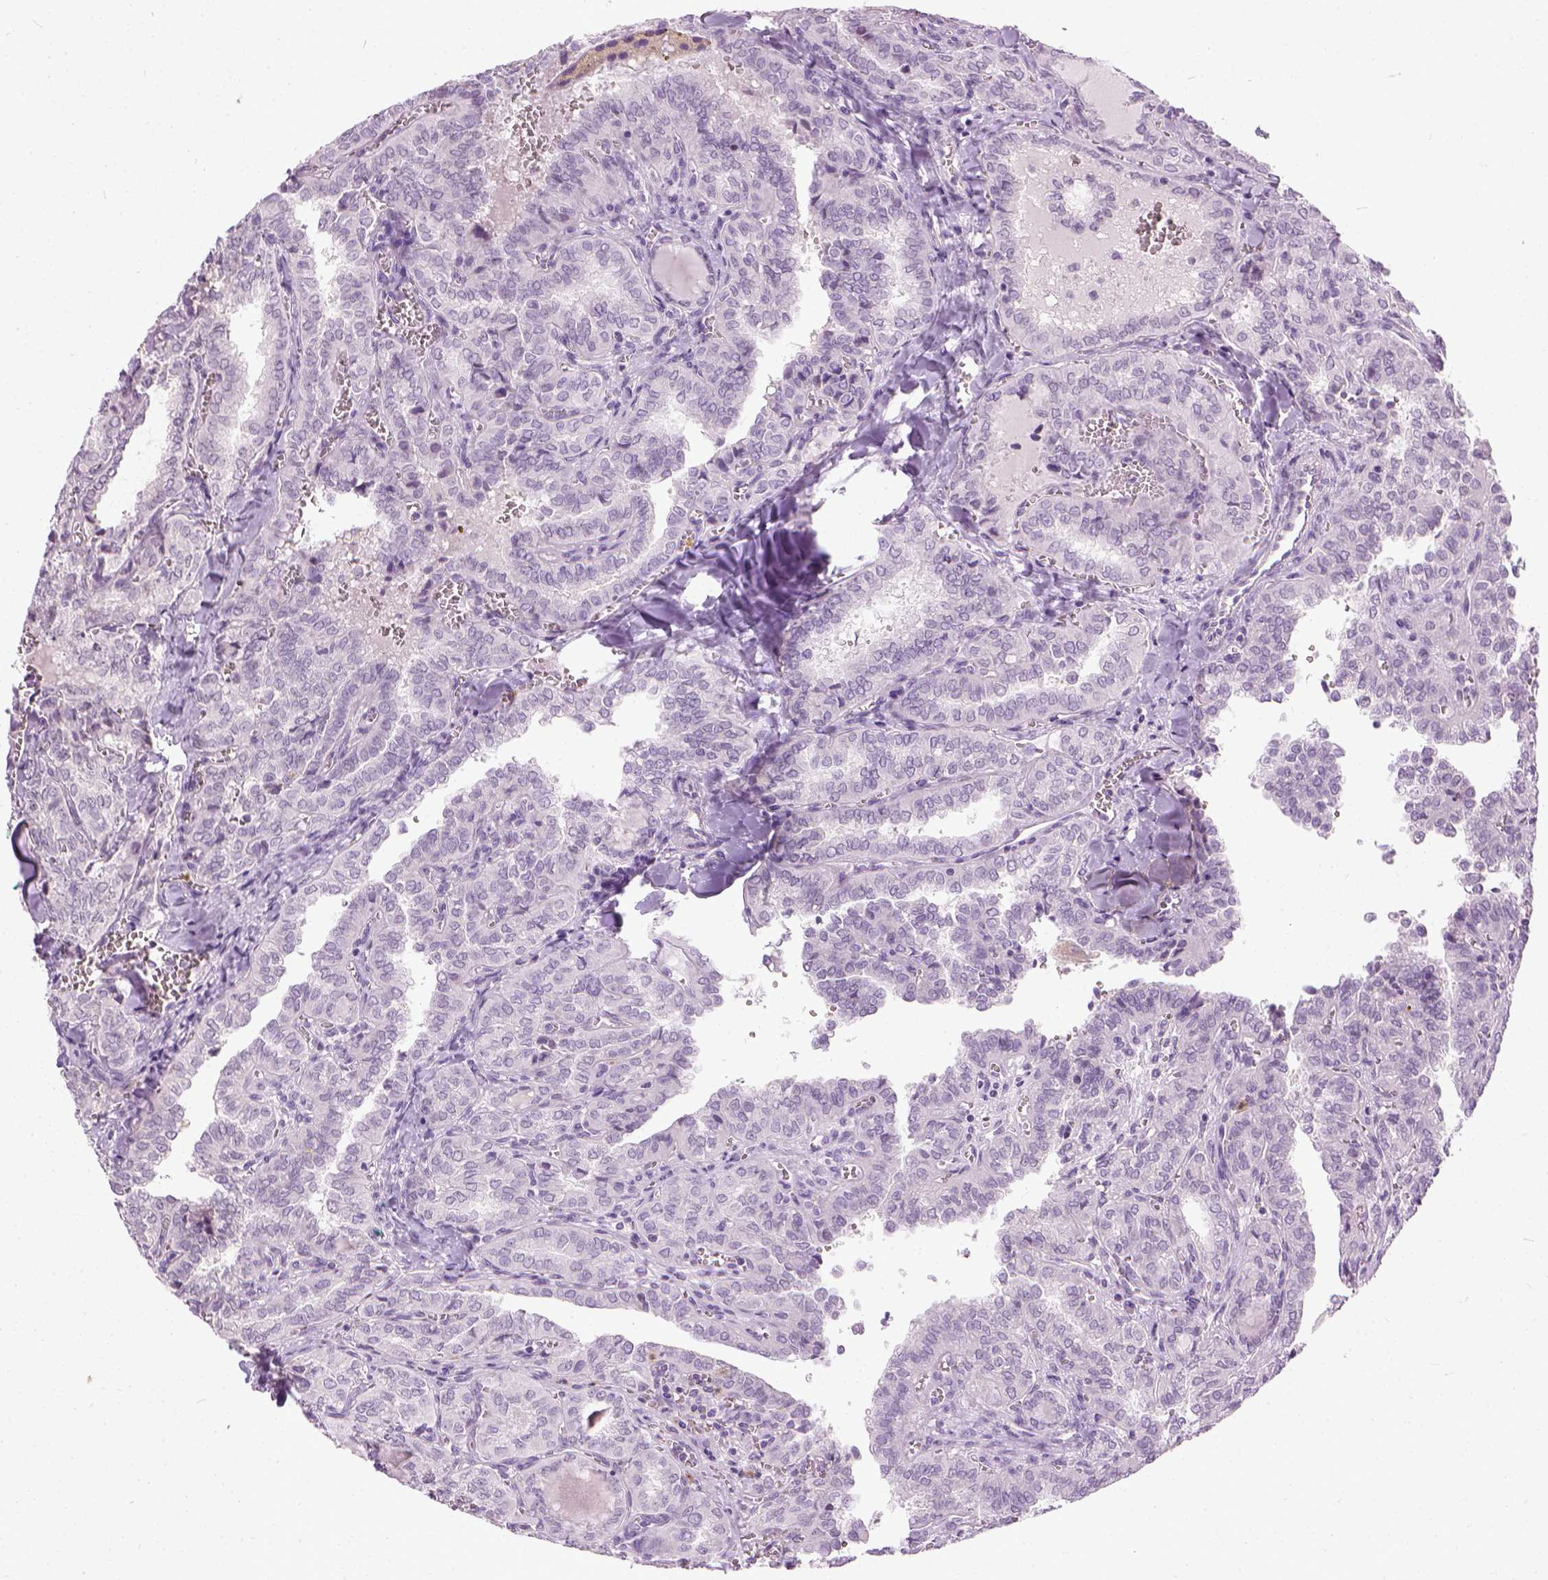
{"staining": {"intensity": "negative", "quantity": "none", "location": "none"}, "tissue": "thyroid cancer", "cell_type": "Tumor cells", "image_type": "cancer", "snomed": [{"axis": "morphology", "description": "Papillary adenocarcinoma, NOS"}, {"axis": "topography", "description": "Thyroid gland"}], "caption": "Image shows no protein expression in tumor cells of papillary adenocarcinoma (thyroid) tissue.", "gene": "MAPT", "patient": {"sex": "female", "age": 41}}